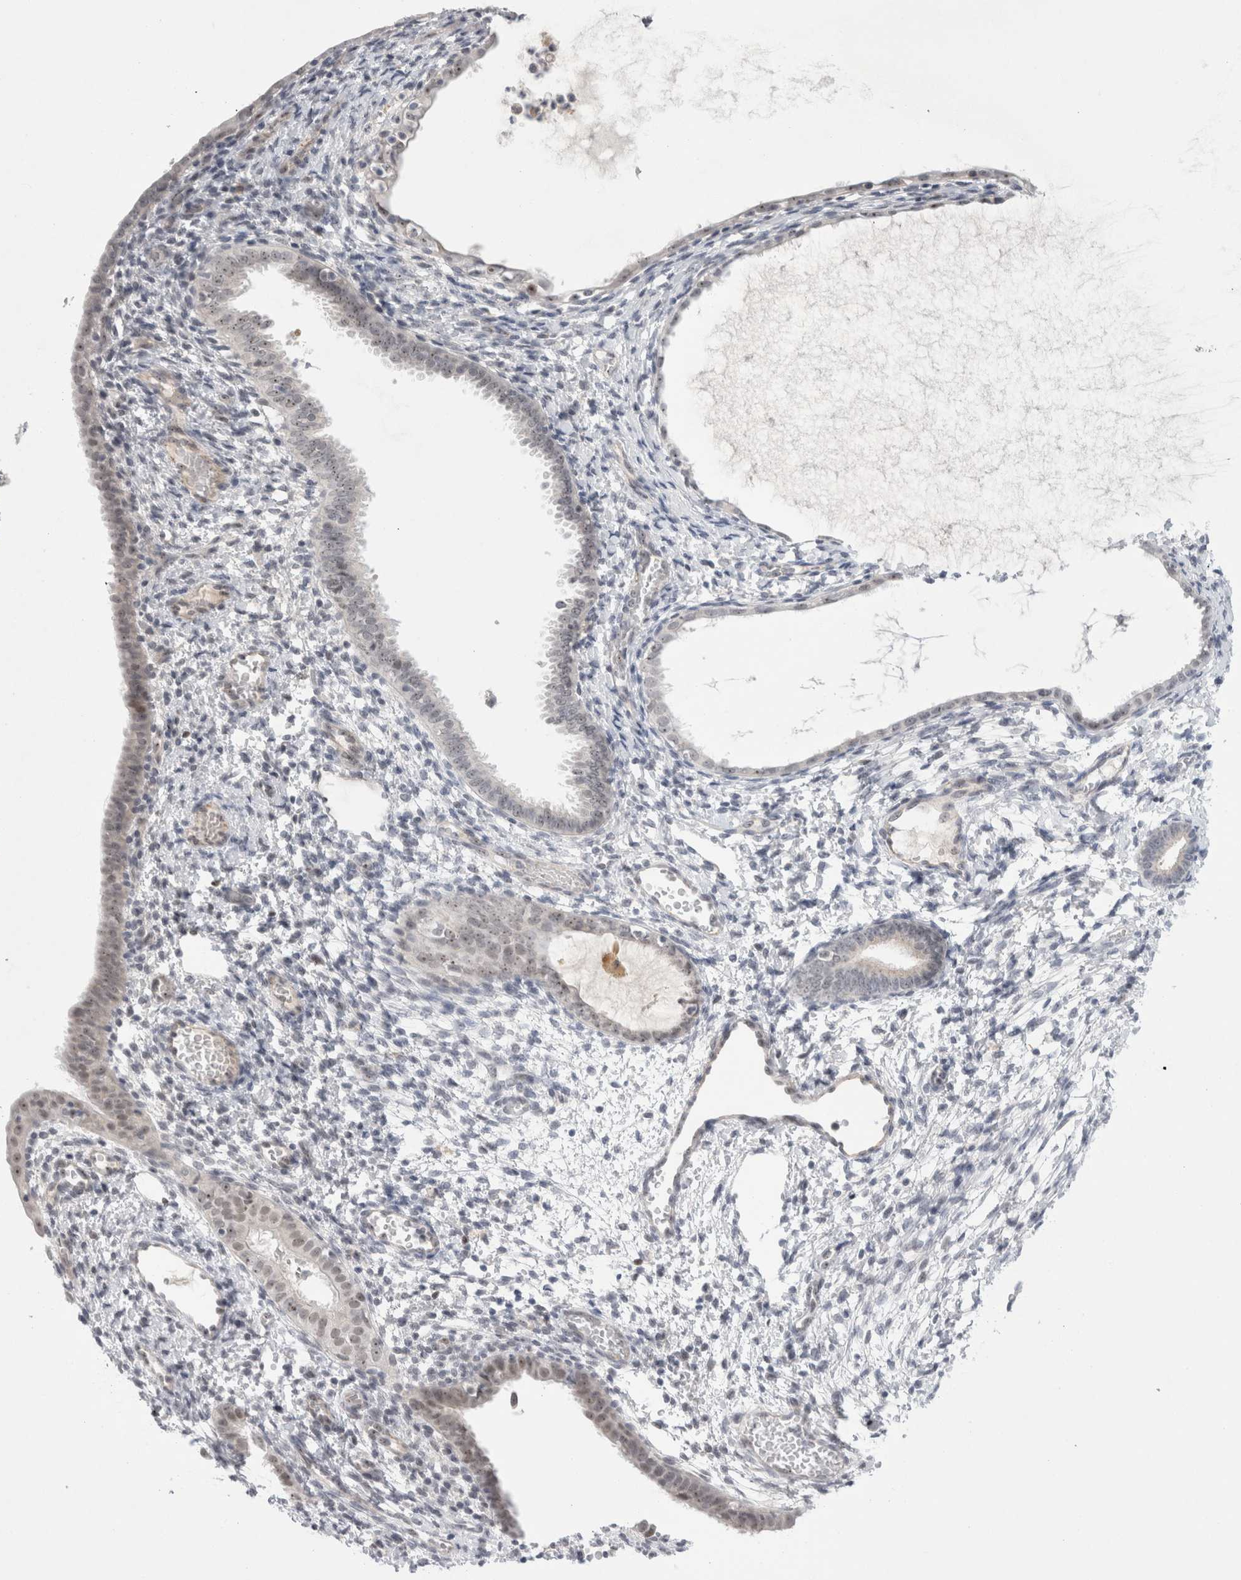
{"staining": {"intensity": "weak", "quantity": "25%-75%", "location": "cytoplasmic/membranous,nuclear"}, "tissue": "endometrial cancer", "cell_type": "Tumor cells", "image_type": "cancer", "snomed": [{"axis": "morphology", "description": "Adenocarcinoma, NOS"}, {"axis": "topography", "description": "Endometrium"}], "caption": "IHC image of neoplastic tissue: human endometrial adenocarcinoma stained using immunohistochemistry displays low levels of weak protein expression localized specifically in the cytoplasmic/membranous and nuclear of tumor cells, appearing as a cytoplasmic/membranous and nuclear brown color.", "gene": "CERS5", "patient": {"sex": "female", "age": 58}}